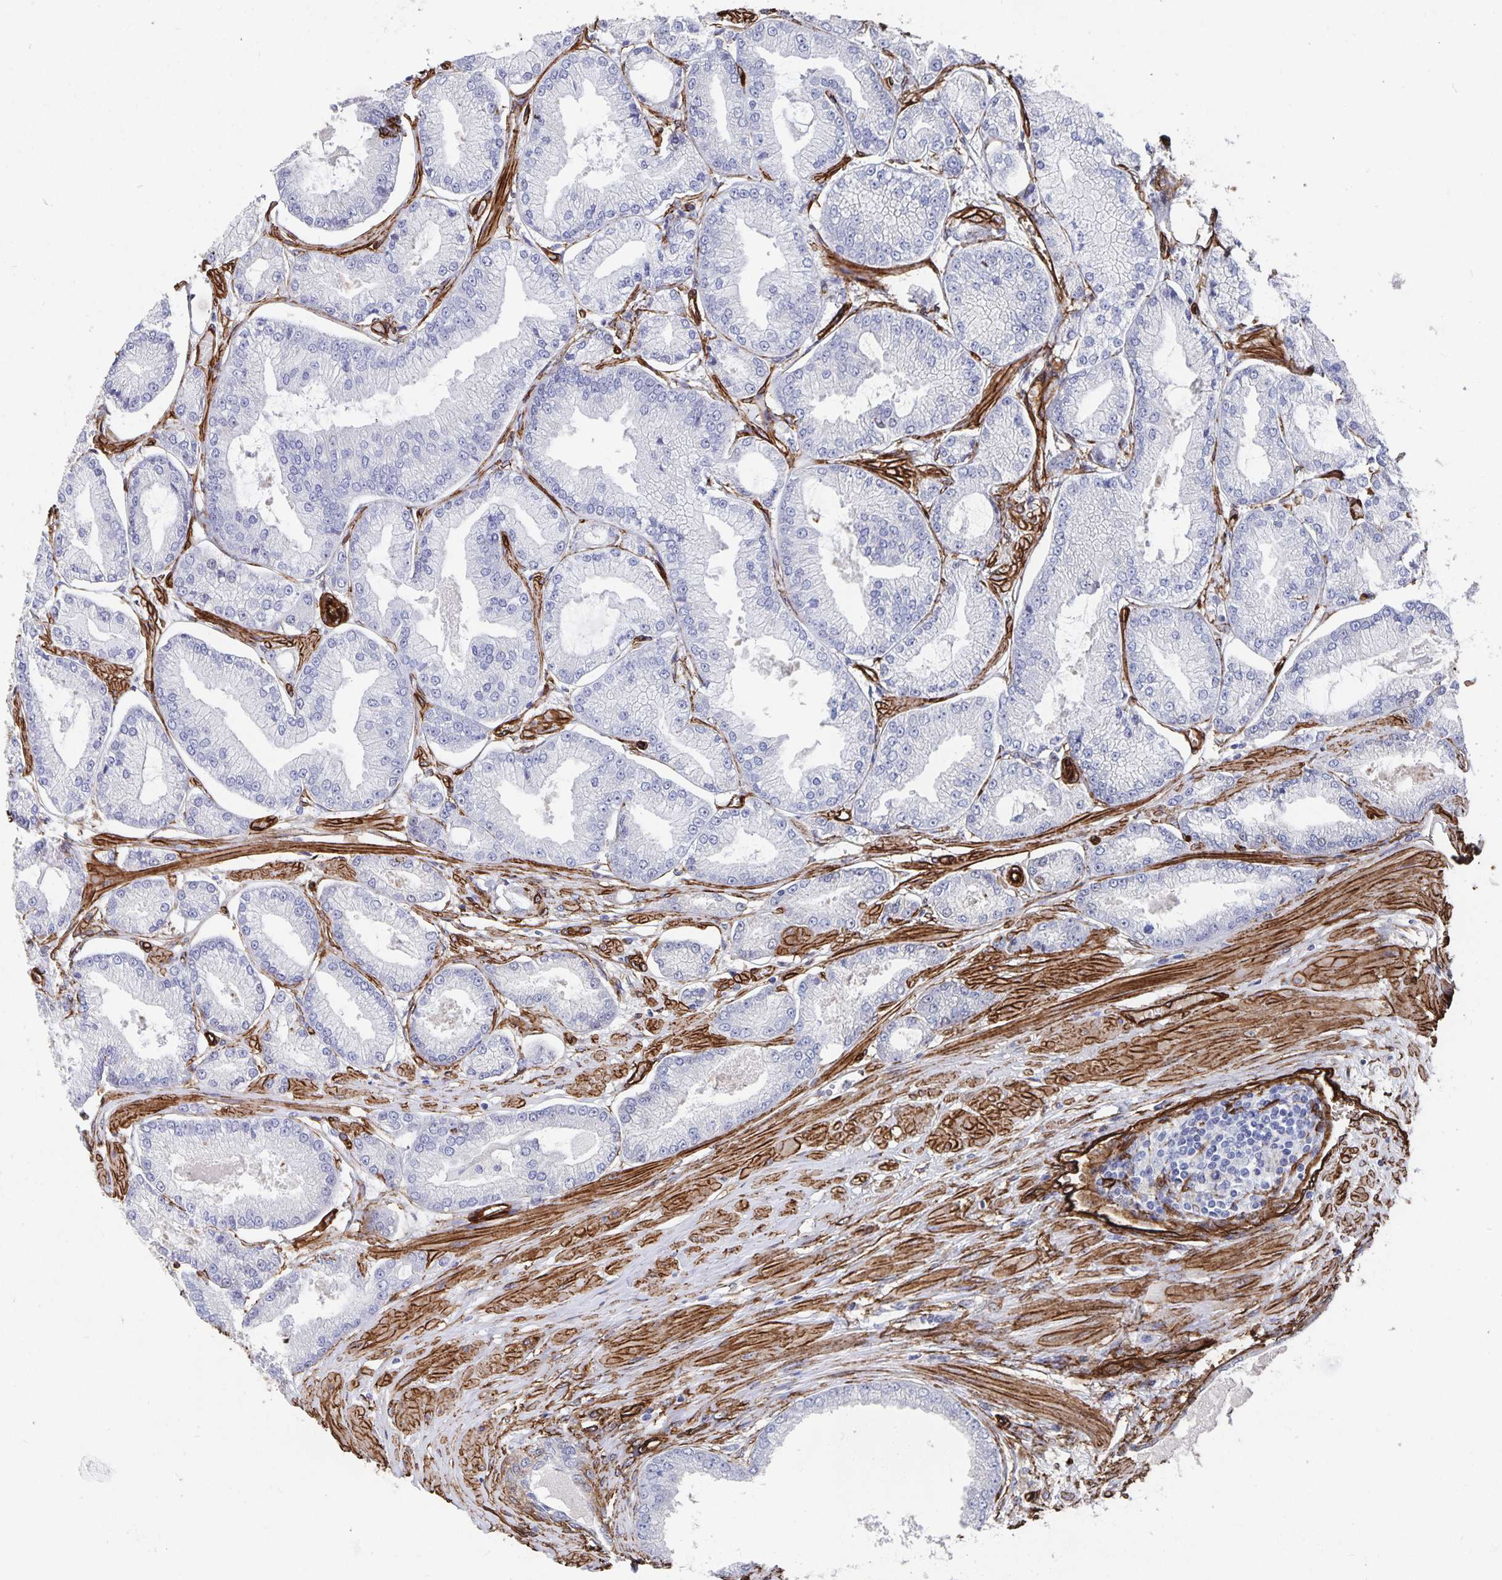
{"staining": {"intensity": "negative", "quantity": "none", "location": "none"}, "tissue": "prostate cancer", "cell_type": "Tumor cells", "image_type": "cancer", "snomed": [{"axis": "morphology", "description": "Adenocarcinoma, Low grade"}, {"axis": "topography", "description": "Prostate"}], "caption": "This photomicrograph is of low-grade adenocarcinoma (prostate) stained with immunohistochemistry to label a protein in brown with the nuclei are counter-stained blue. There is no staining in tumor cells.", "gene": "DCHS2", "patient": {"sex": "male", "age": 55}}